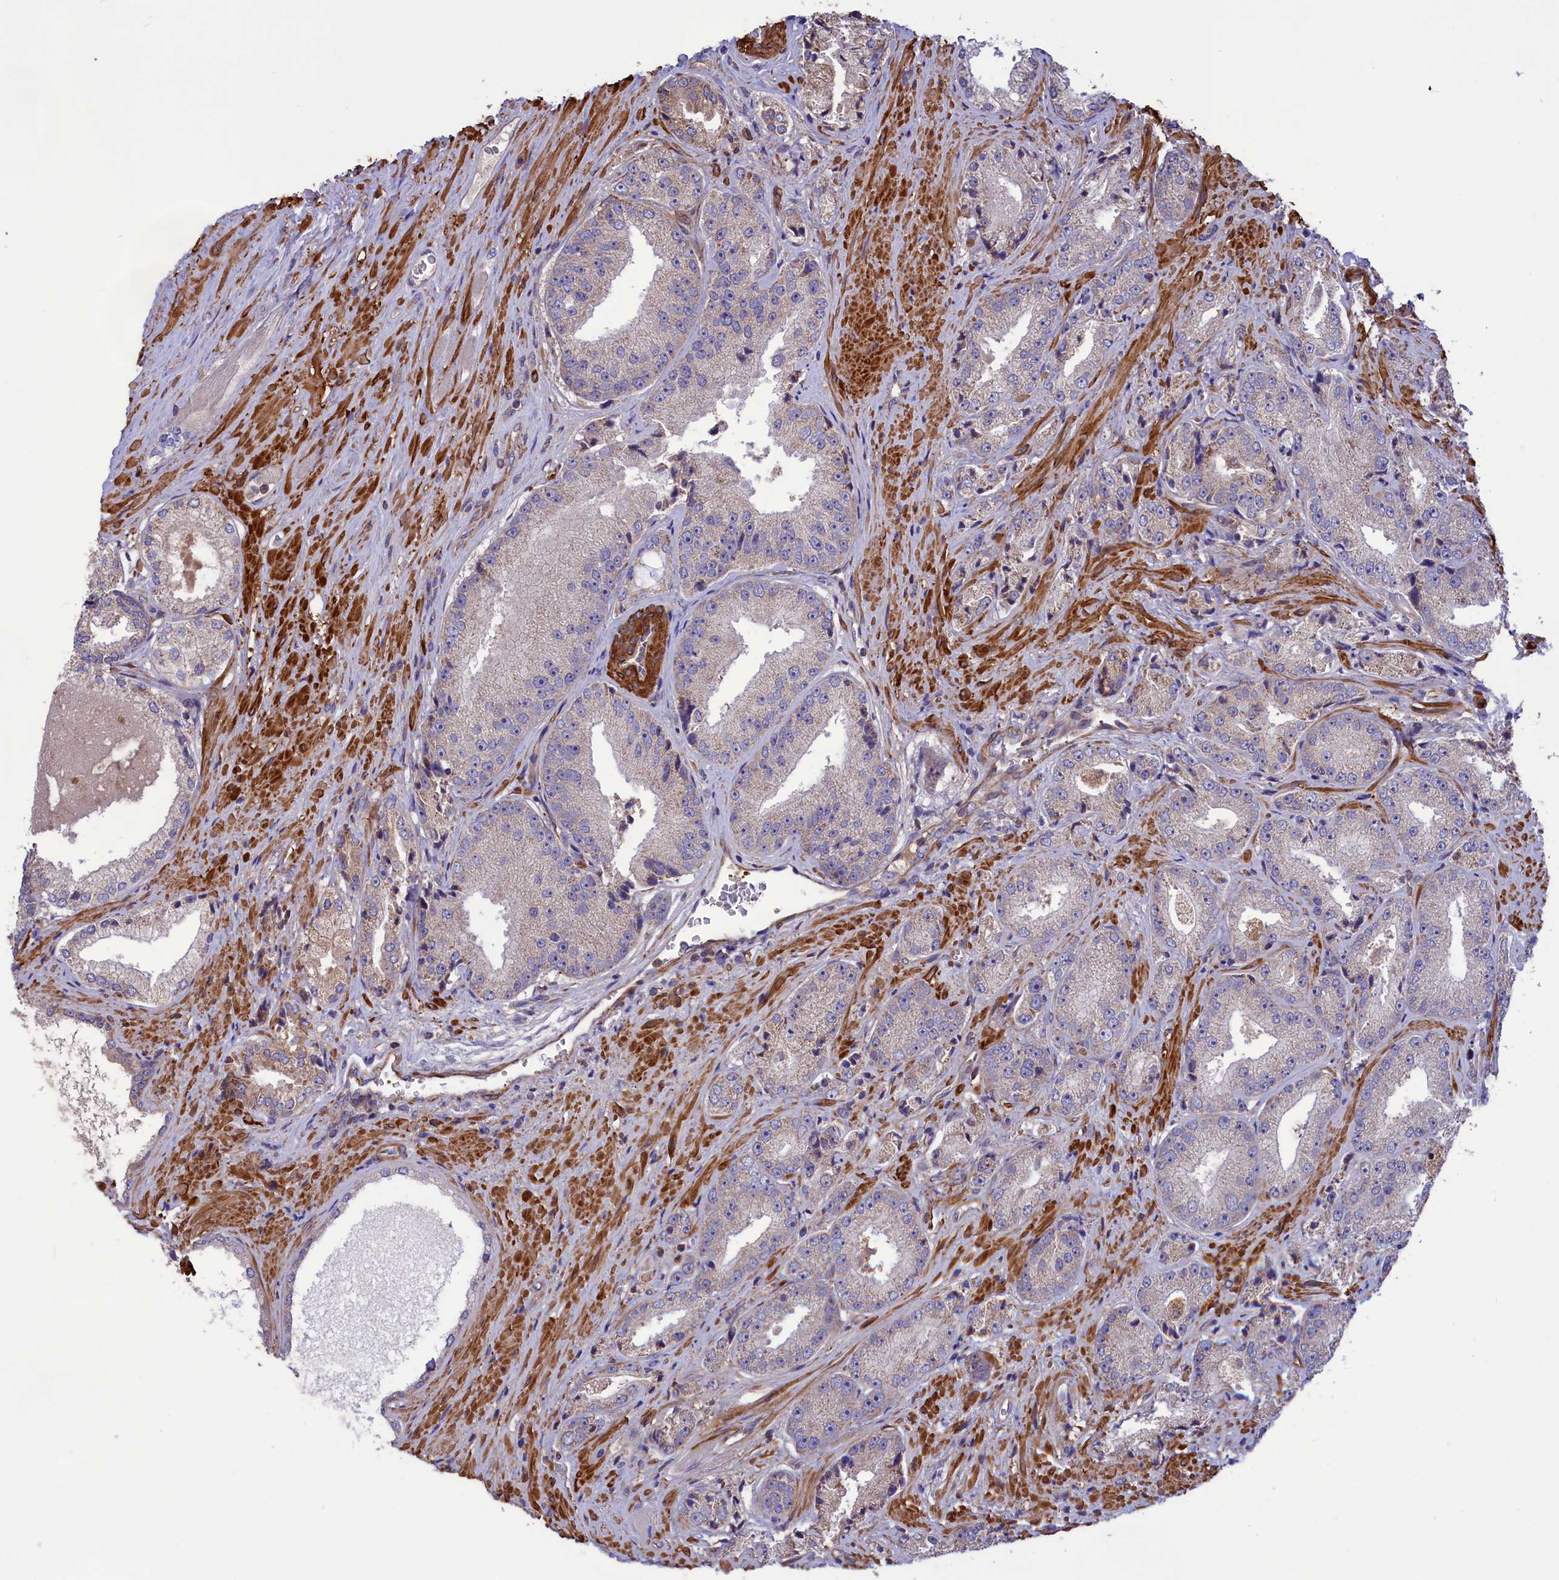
{"staining": {"intensity": "negative", "quantity": "none", "location": "none"}, "tissue": "prostate cancer", "cell_type": "Tumor cells", "image_type": "cancer", "snomed": [{"axis": "morphology", "description": "Adenocarcinoma, High grade"}, {"axis": "topography", "description": "Prostate"}], "caption": "Histopathology image shows no protein positivity in tumor cells of prostate cancer (high-grade adenocarcinoma) tissue.", "gene": "AMDHD2", "patient": {"sex": "male", "age": 71}}